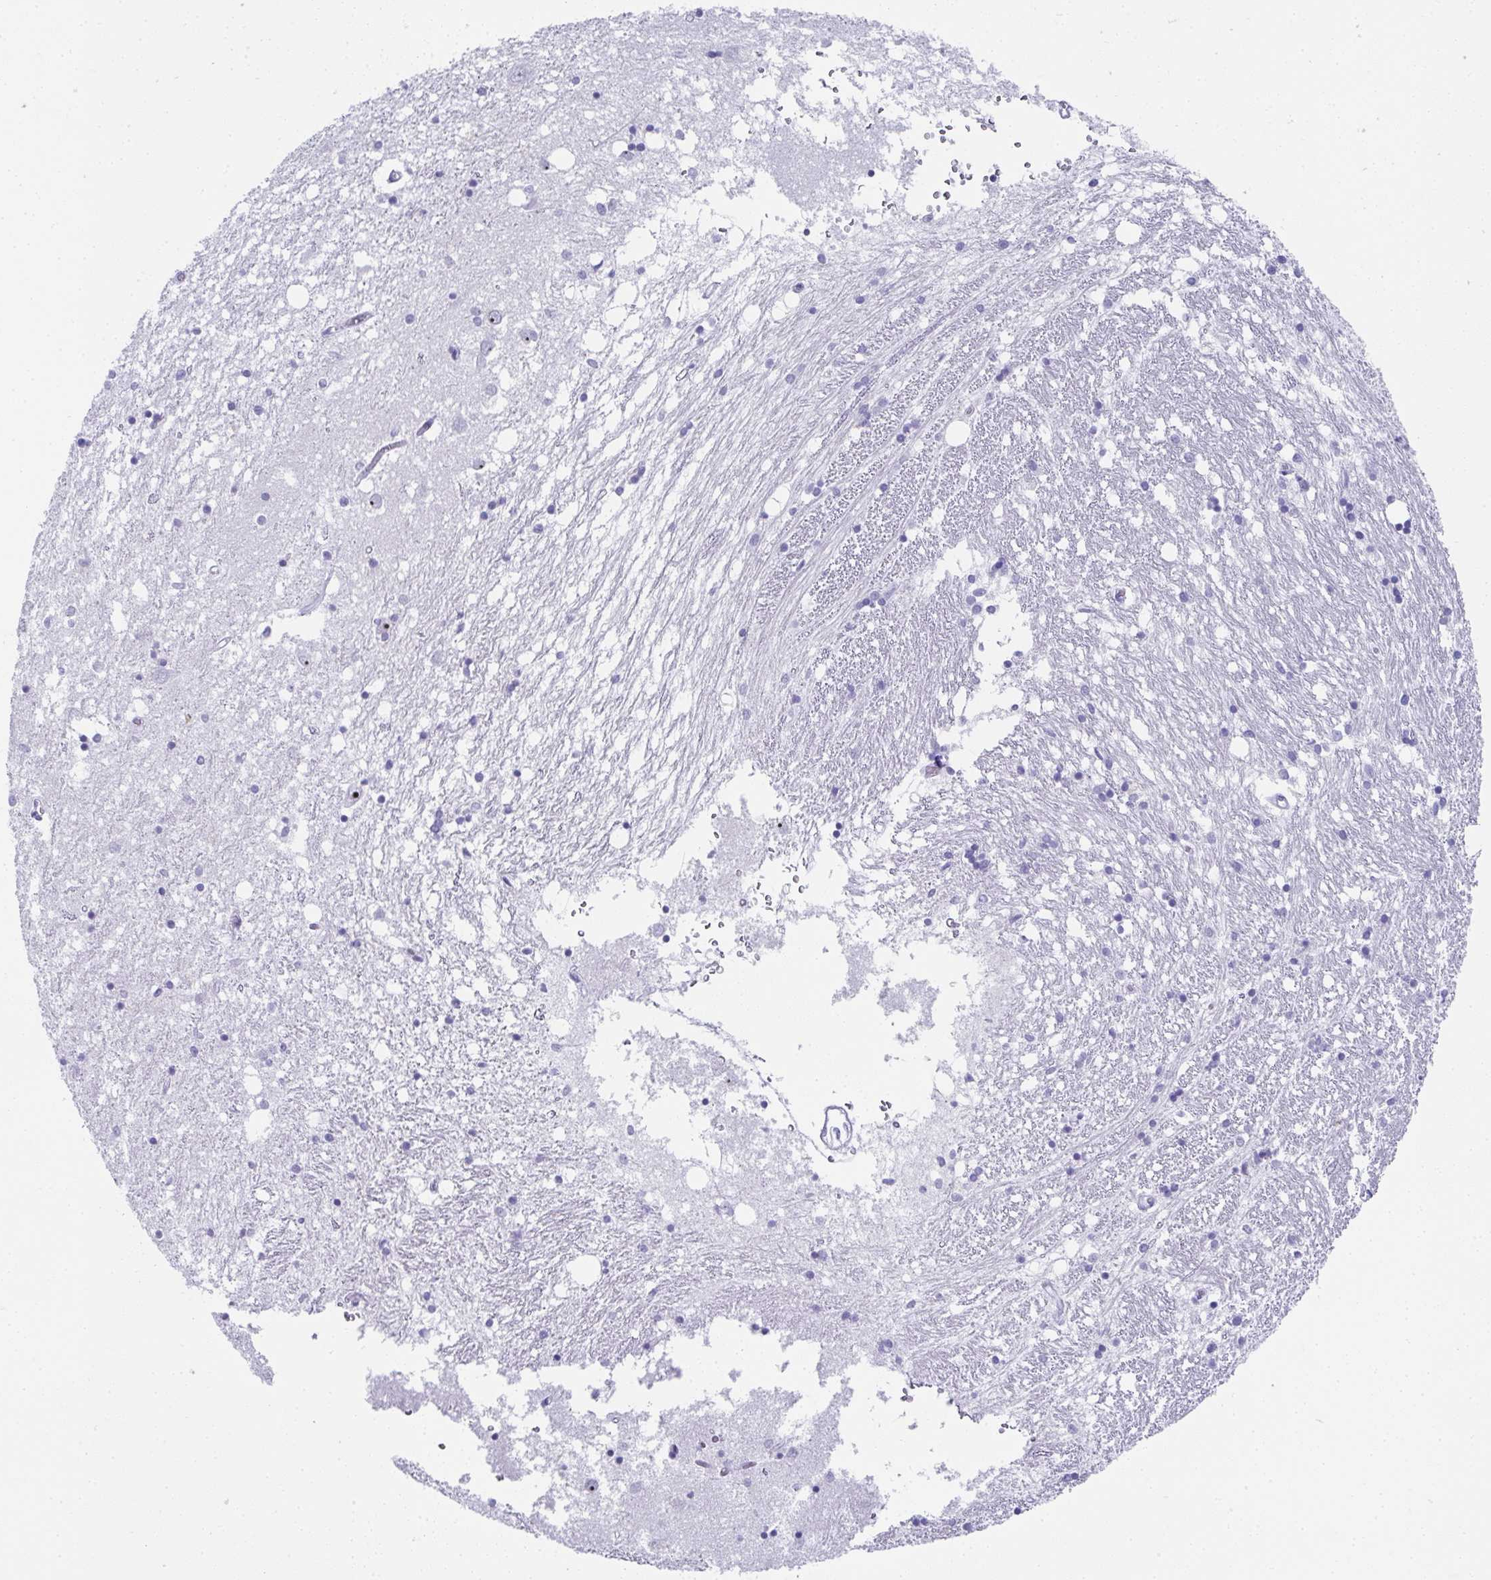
{"staining": {"intensity": "negative", "quantity": "none", "location": "none"}, "tissue": "caudate", "cell_type": "Glial cells", "image_type": "normal", "snomed": [{"axis": "morphology", "description": "Normal tissue, NOS"}, {"axis": "topography", "description": "Lateral ventricle wall"}], "caption": "DAB (3,3'-diaminobenzidine) immunohistochemical staining of normal human caudate demonstrates no significant expression in glial cells. (Brightfield microscopy of DAB (3,3'-diaminobenzidine) IHC at high magnification).", "gene": "SYCP1", "patient": {"sex": "male", "age": 70}}